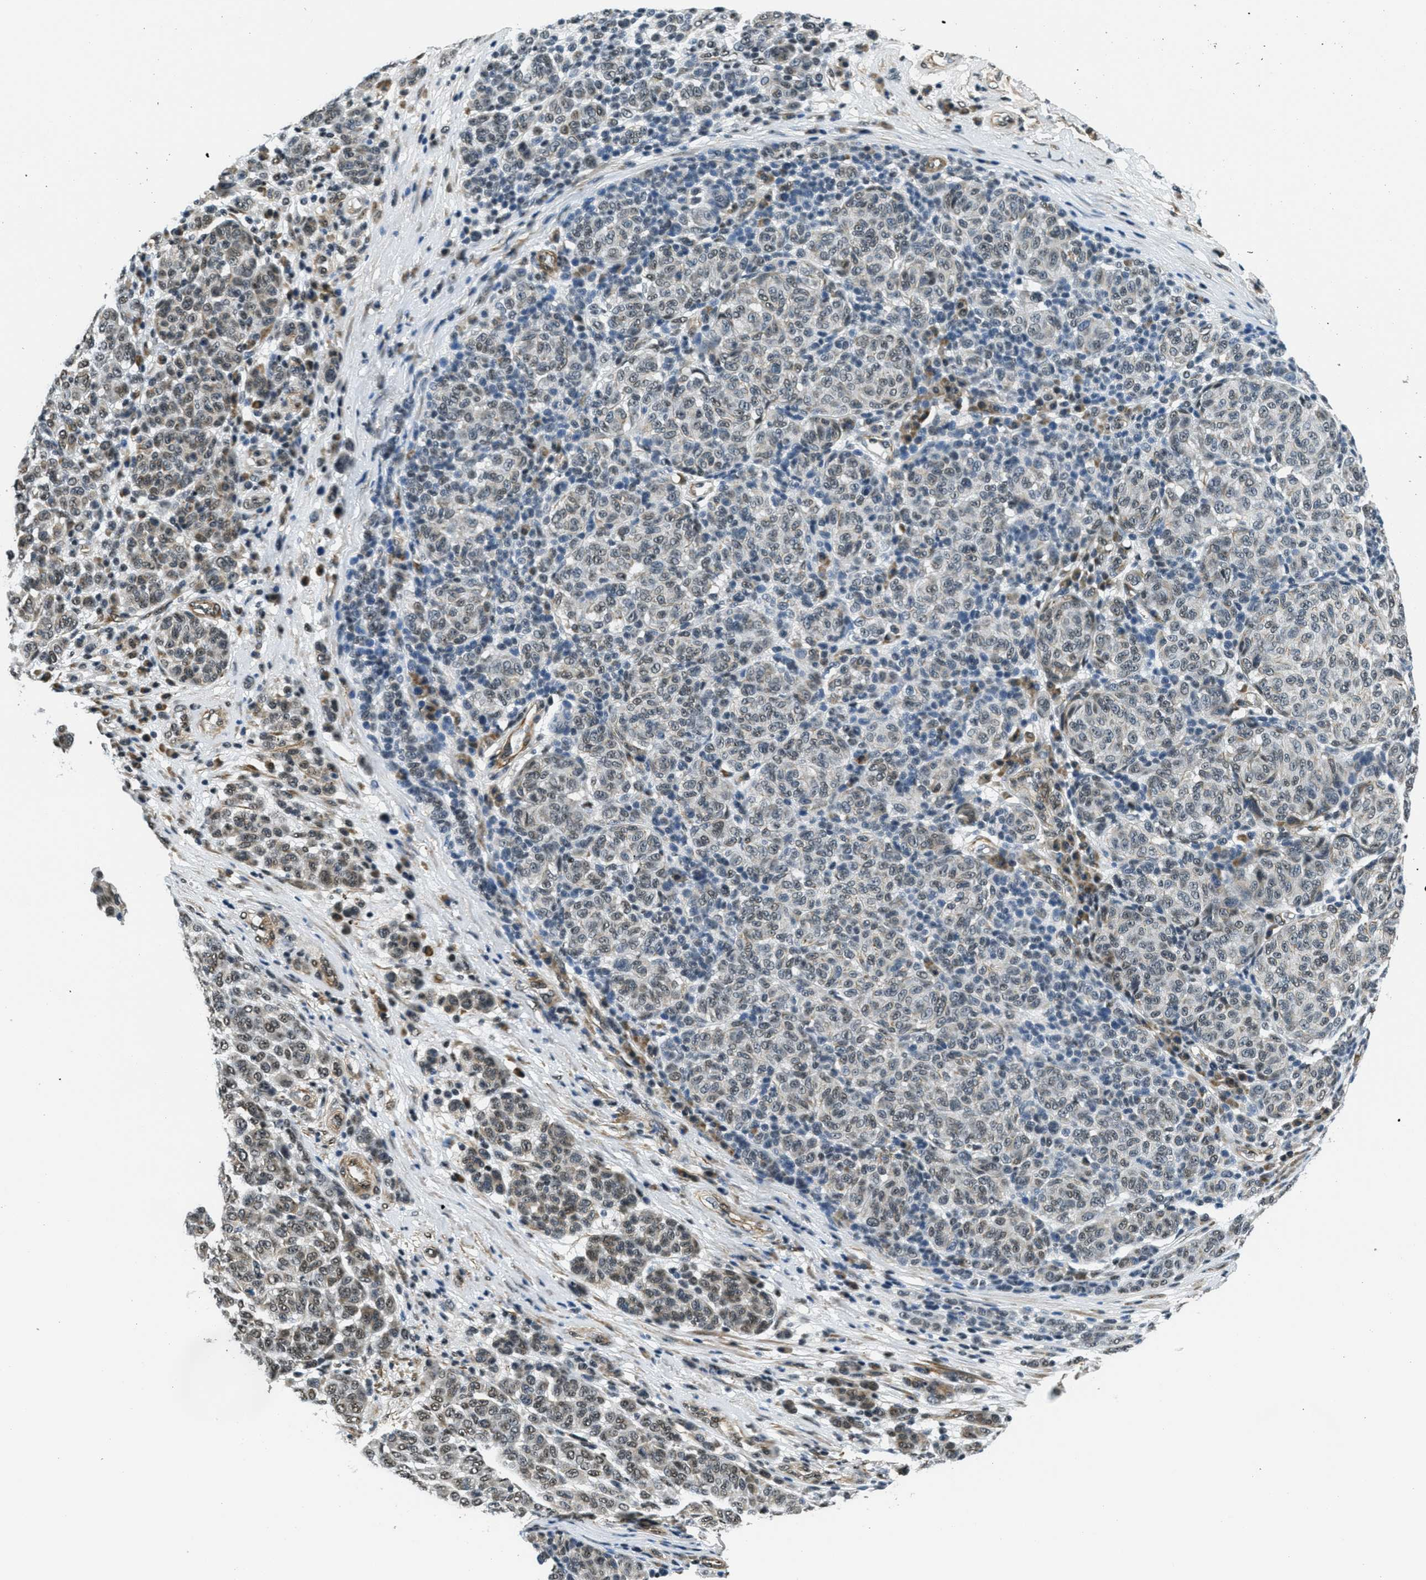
{"staining": {"intensity": "moderate", "quantity": "25%-75%", "location": "cytoplasmic/membranous"}, "tissue": "melanoma", "cell_type": "Tumor cells", "image_type": "cancer", "snomed": [{"axis": "morphology", "description": "Malignant melanoma, NOS"}, {"axis": "topography", "description": "Skin"}], "caption": "Immunohistochemistry (IHC) (DAB (3,3'-diaminobenzidine)) staining of melanoma reveals moderate cytoplasmic/membranous protein positivity in about 25%-75% of tumor cells.", "gene": "CFAP36", "patient": {"sex": "male", "age": 59}}